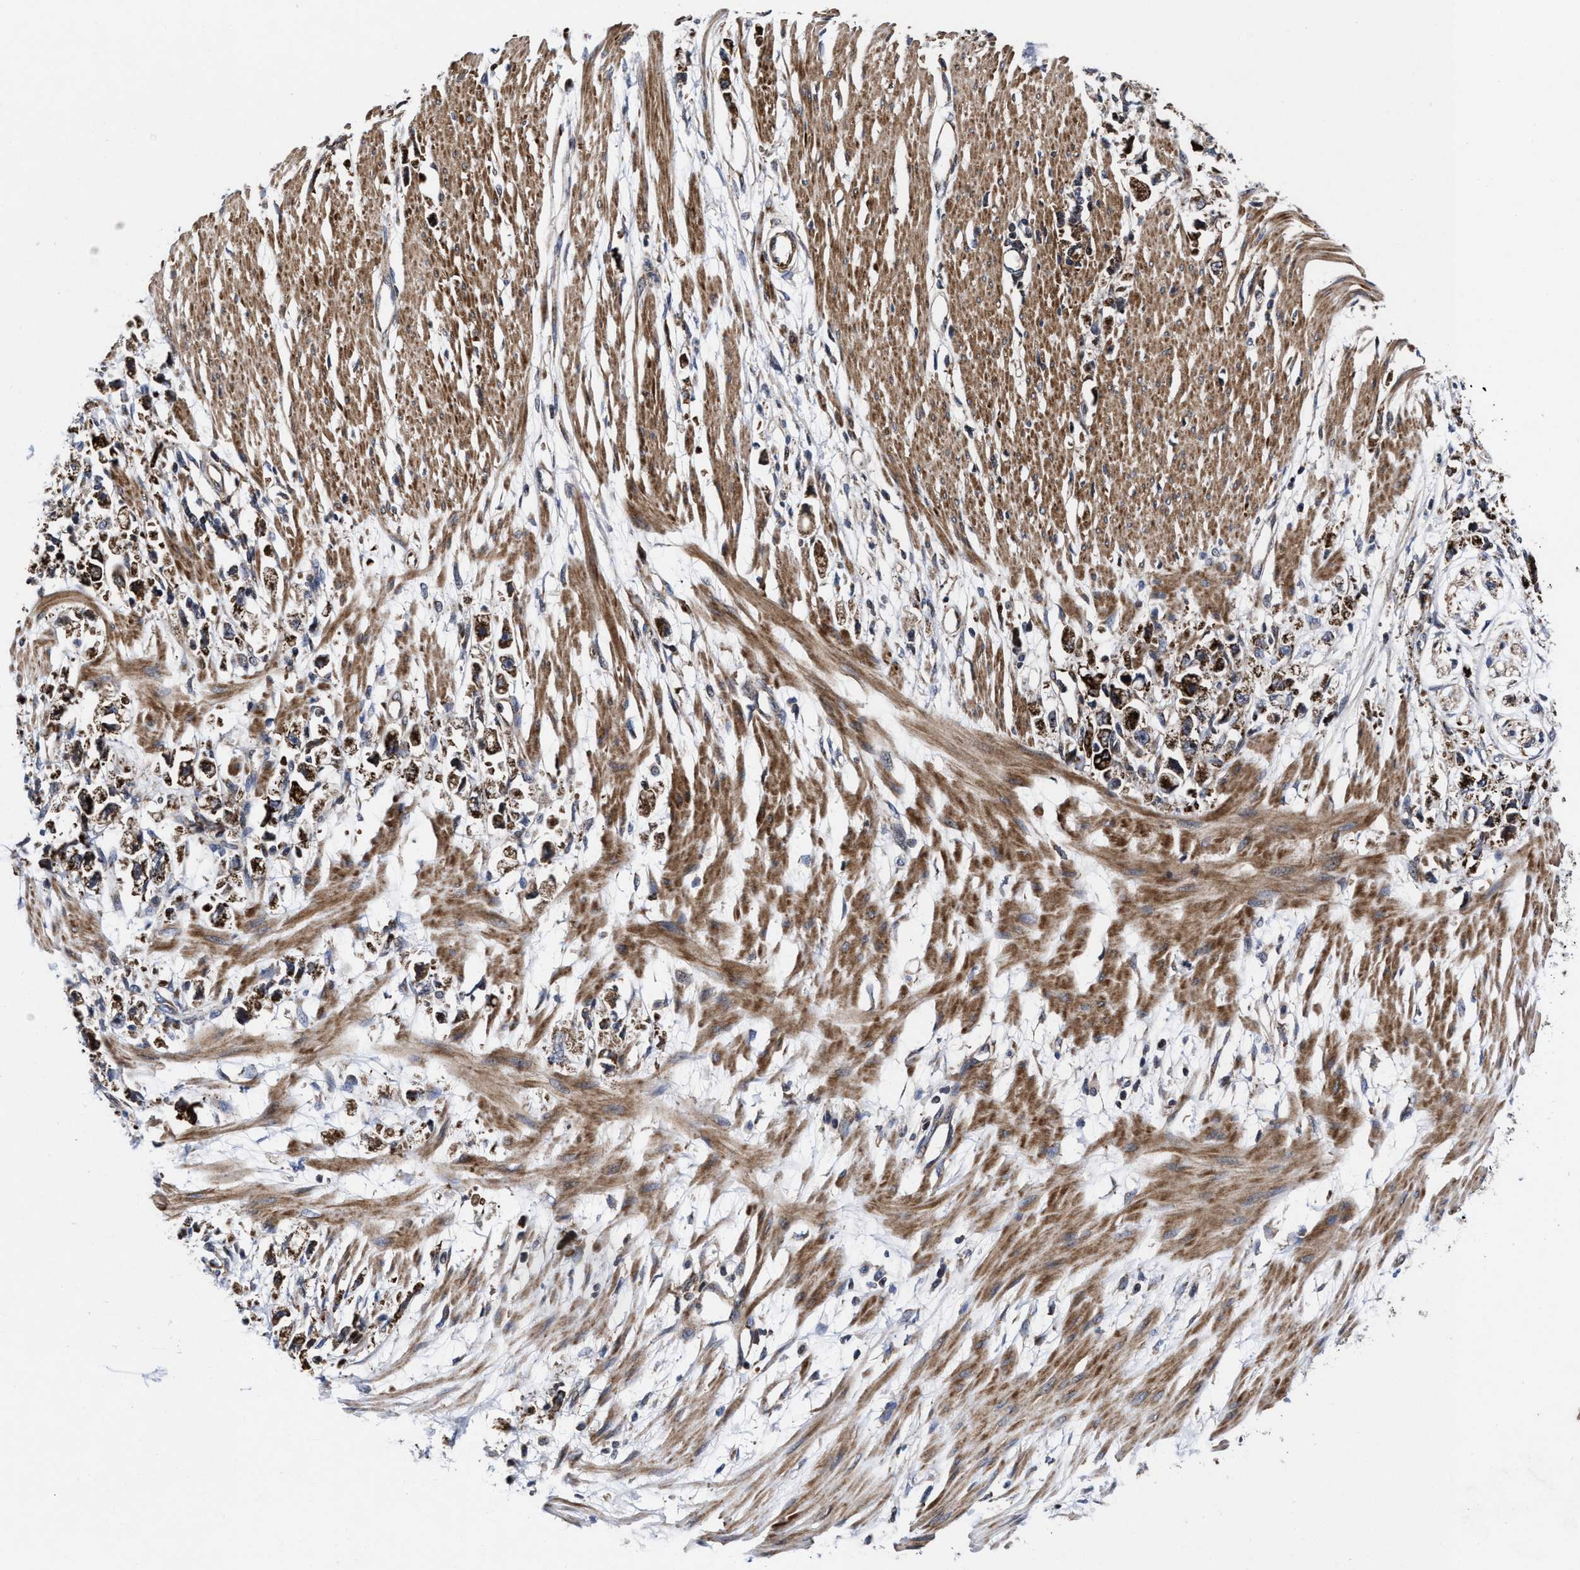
{"staining": {"intensity": "moderate", "quantity": ">75%", "location": "cytoplasmic/membranous"}, "tissue": "stomach cancer", "cell_type": "Tumor cells", "image_type": "cancer", "snomed": [{"axis": "morphology", "description": "Adenocarcinoma, NOS"}, {"axis": "topography", "description": "Stomach"}], "caption": "Immunohistochemistry (IHC) (DAB) staining of stomach cancer (adenocarcinoma) demonstrates moderate cytoplasmic/membranous protein staining in approximately >75% of tumor cells.", "gene": "MRPL50", "patient": {"sex": "female", "age": 59}}